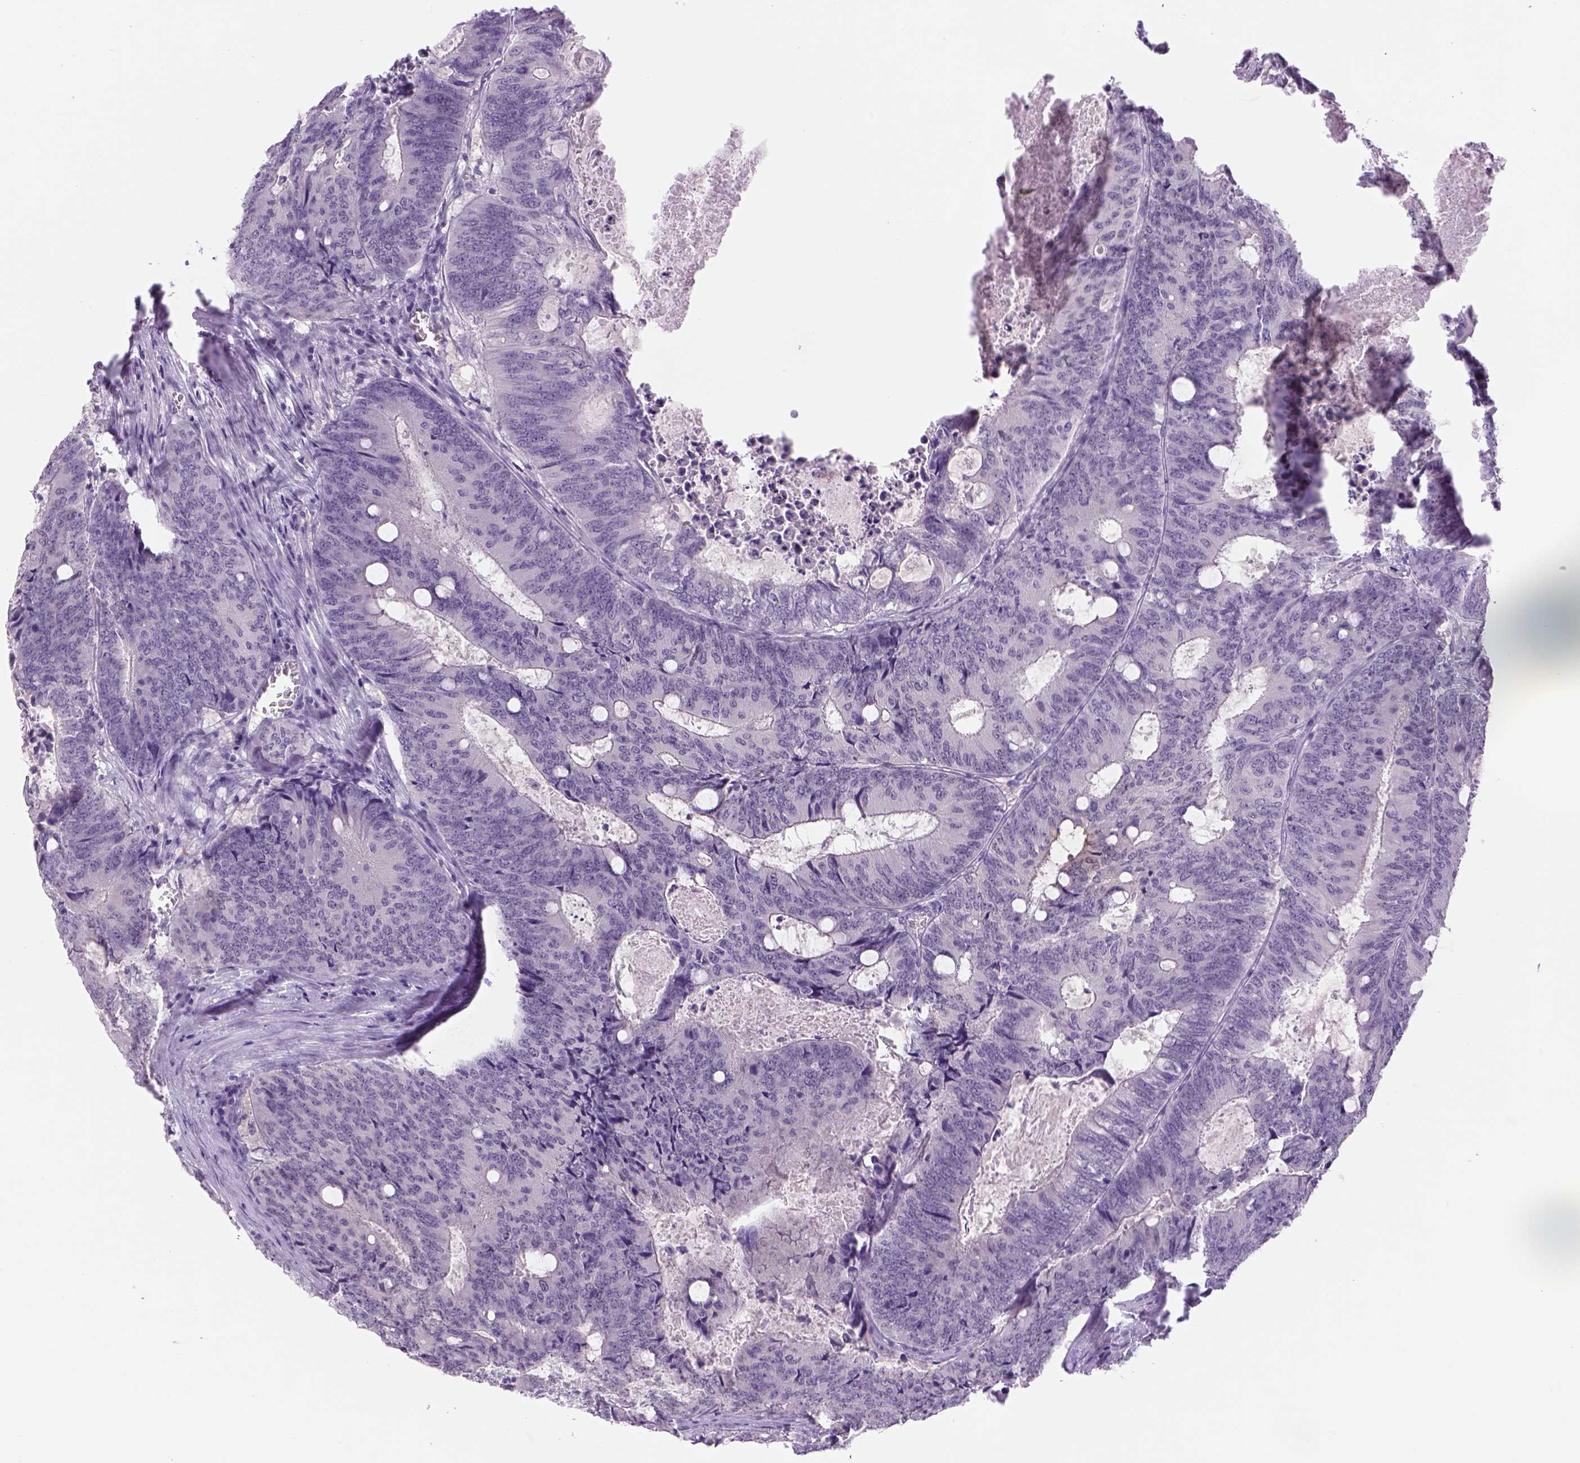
{"staining": {"intensity": "negative", "quantity": "none", "location": "none"}, "tissue": "colorectal cancer", "cell_type": "Tumor cells", "image_type": "cancer", "snomed": [{"axis": "morphology", "description": "Adenocarcinoma, NOS"}, {"axis": "topography", "description": "Colon"}], "caption": "Immunohistochemical staining of adenocarcinoma (colorectal) reveals no significant staining in tumor cells.", "gene": "DBH", "patient": {"sex": "male", "age": 67}}